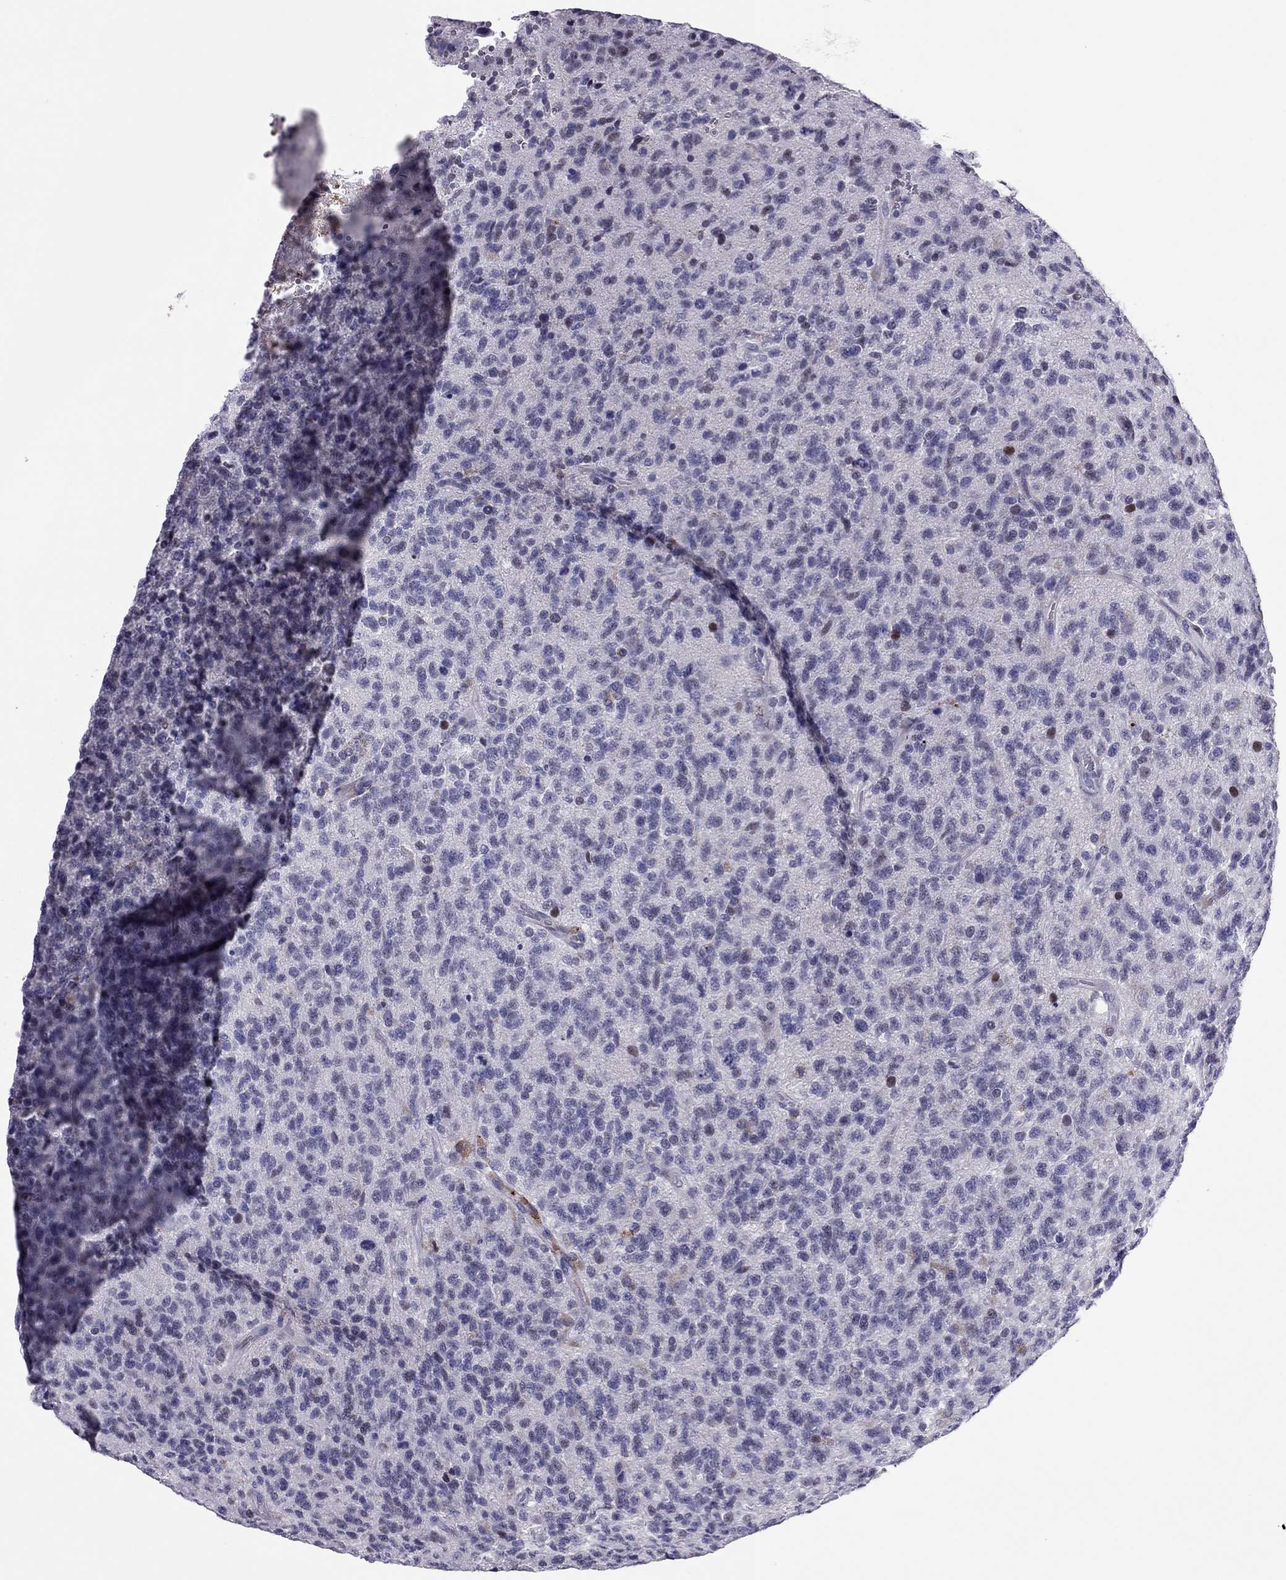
{"staining": {"intensity": "negative", "quantity": "none", "location": "none"}, "tissue": "glioma", "cell_type": "Tumor cells", "image_type": "cancer", "snomed": [{"axis": "morphology", "description": "Glioma, malignant, High grade"}, {"axis": "topography", "description": "Brain"}], "caption": "An immunohistochemistry (IHC) photomicrograph of malignant glioma (high-grade) is shown. There is no staining in tumor cells of malignant glioma (high-grade). Brightfield microscopy of immunohistochemistry stained with DAB (3,3'-diaminobenzidine) (brown) and hematoxylin (blue), captured at high magnification.", "gene": "CCL27", "patient": {"sex": "male", "age": 56}}